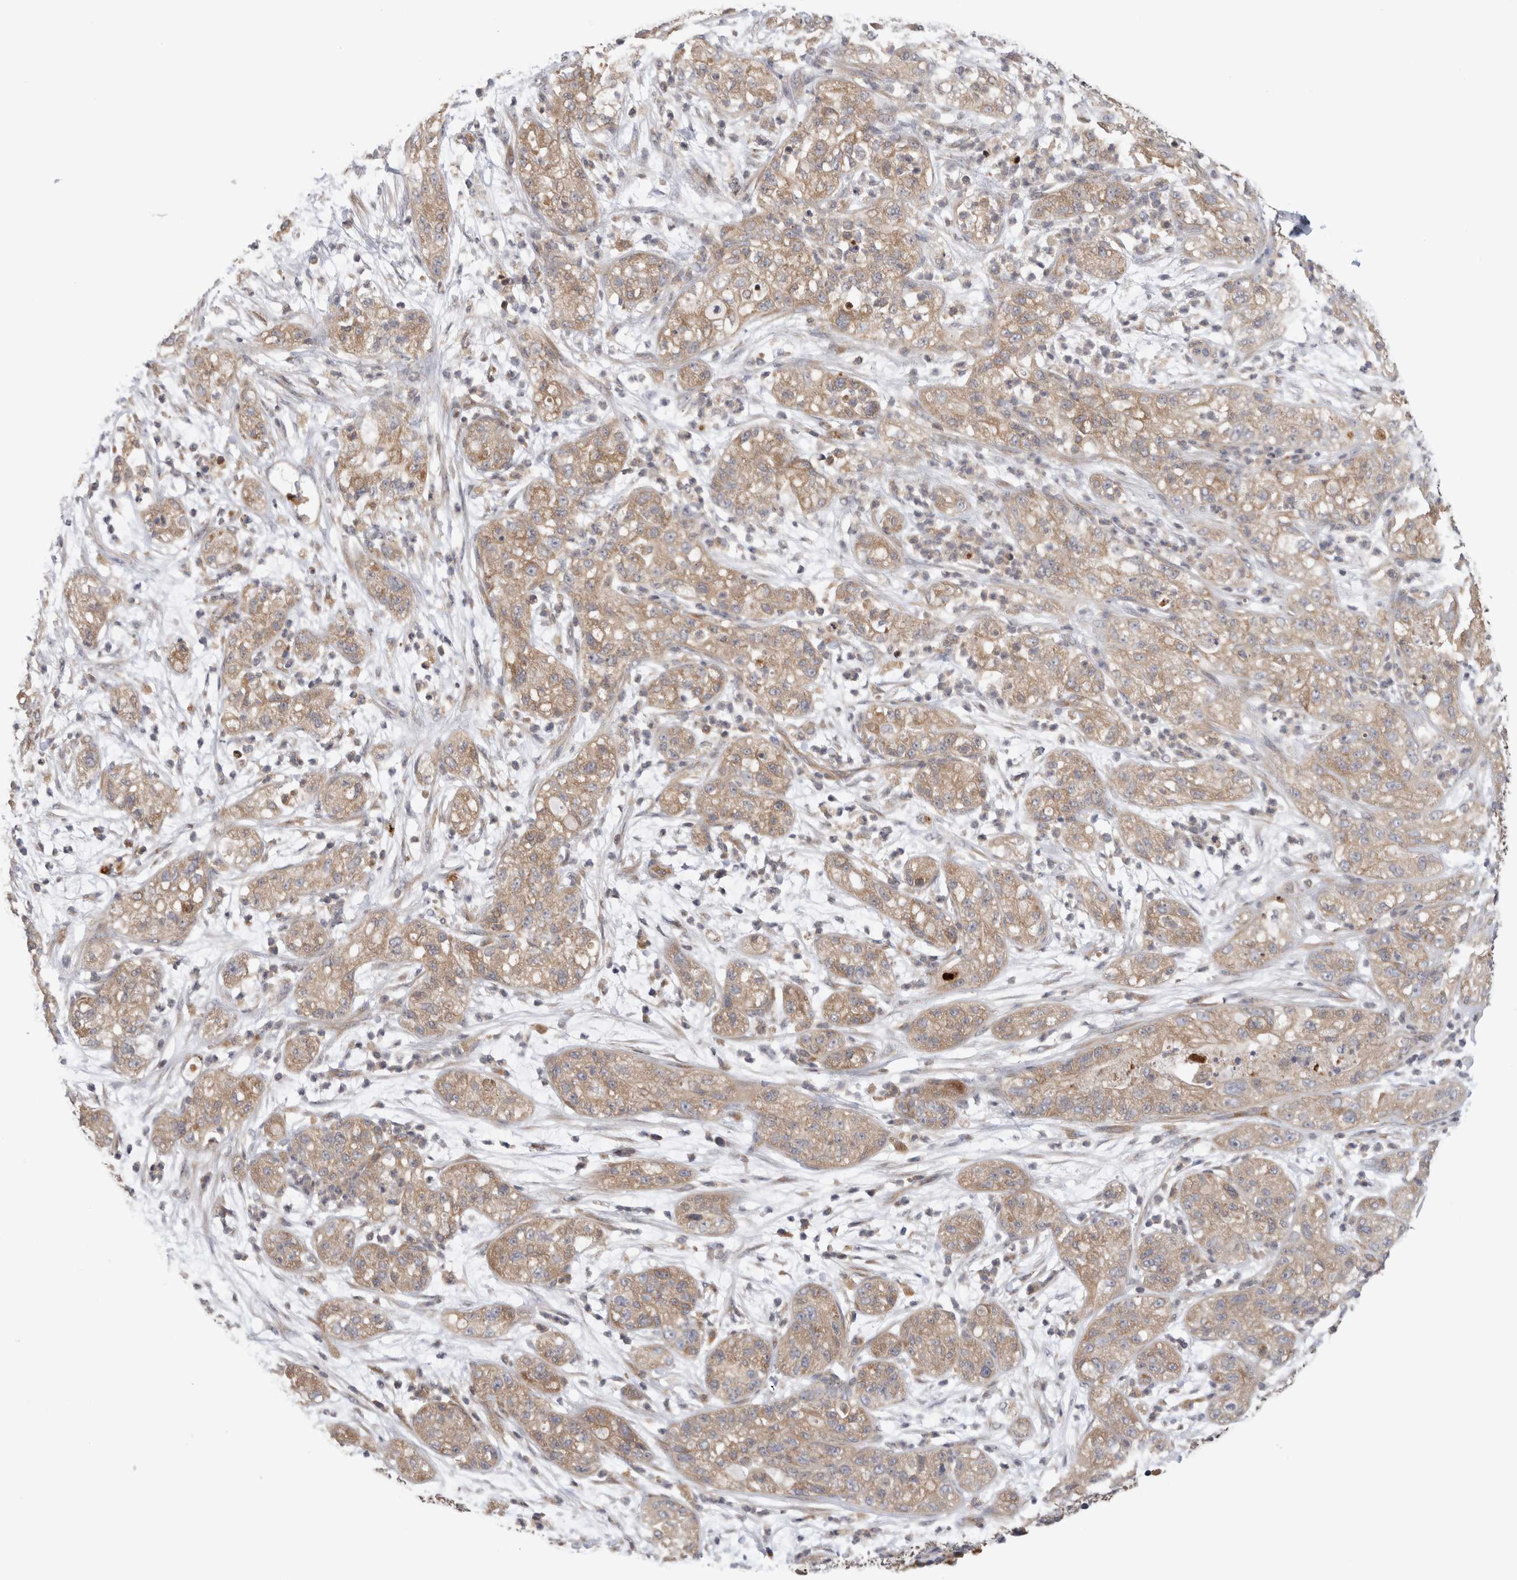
{"staining": {"intensity": "moderate", "quantity": ">75%", "location": "cytoplasmic/membranous"}, "tissue": "pancreatic cancer", "cell_type": "Tumor cells", "image_type": "cancer", "snomed": [{"axis": "morphology", "description": "Adenocarcinoma, NOS"}, {"axis": "topography", "description": "Pancreas"}], "caption": "Approximately >75% of tumor cells in pancreatic adenocarcinoma show moderate cytoplasmic/membranous protein staining as visualized by brown immunohistochemical staining.", "gene": "GRIK2", "patient": {"sex": "female", "age": 78}}